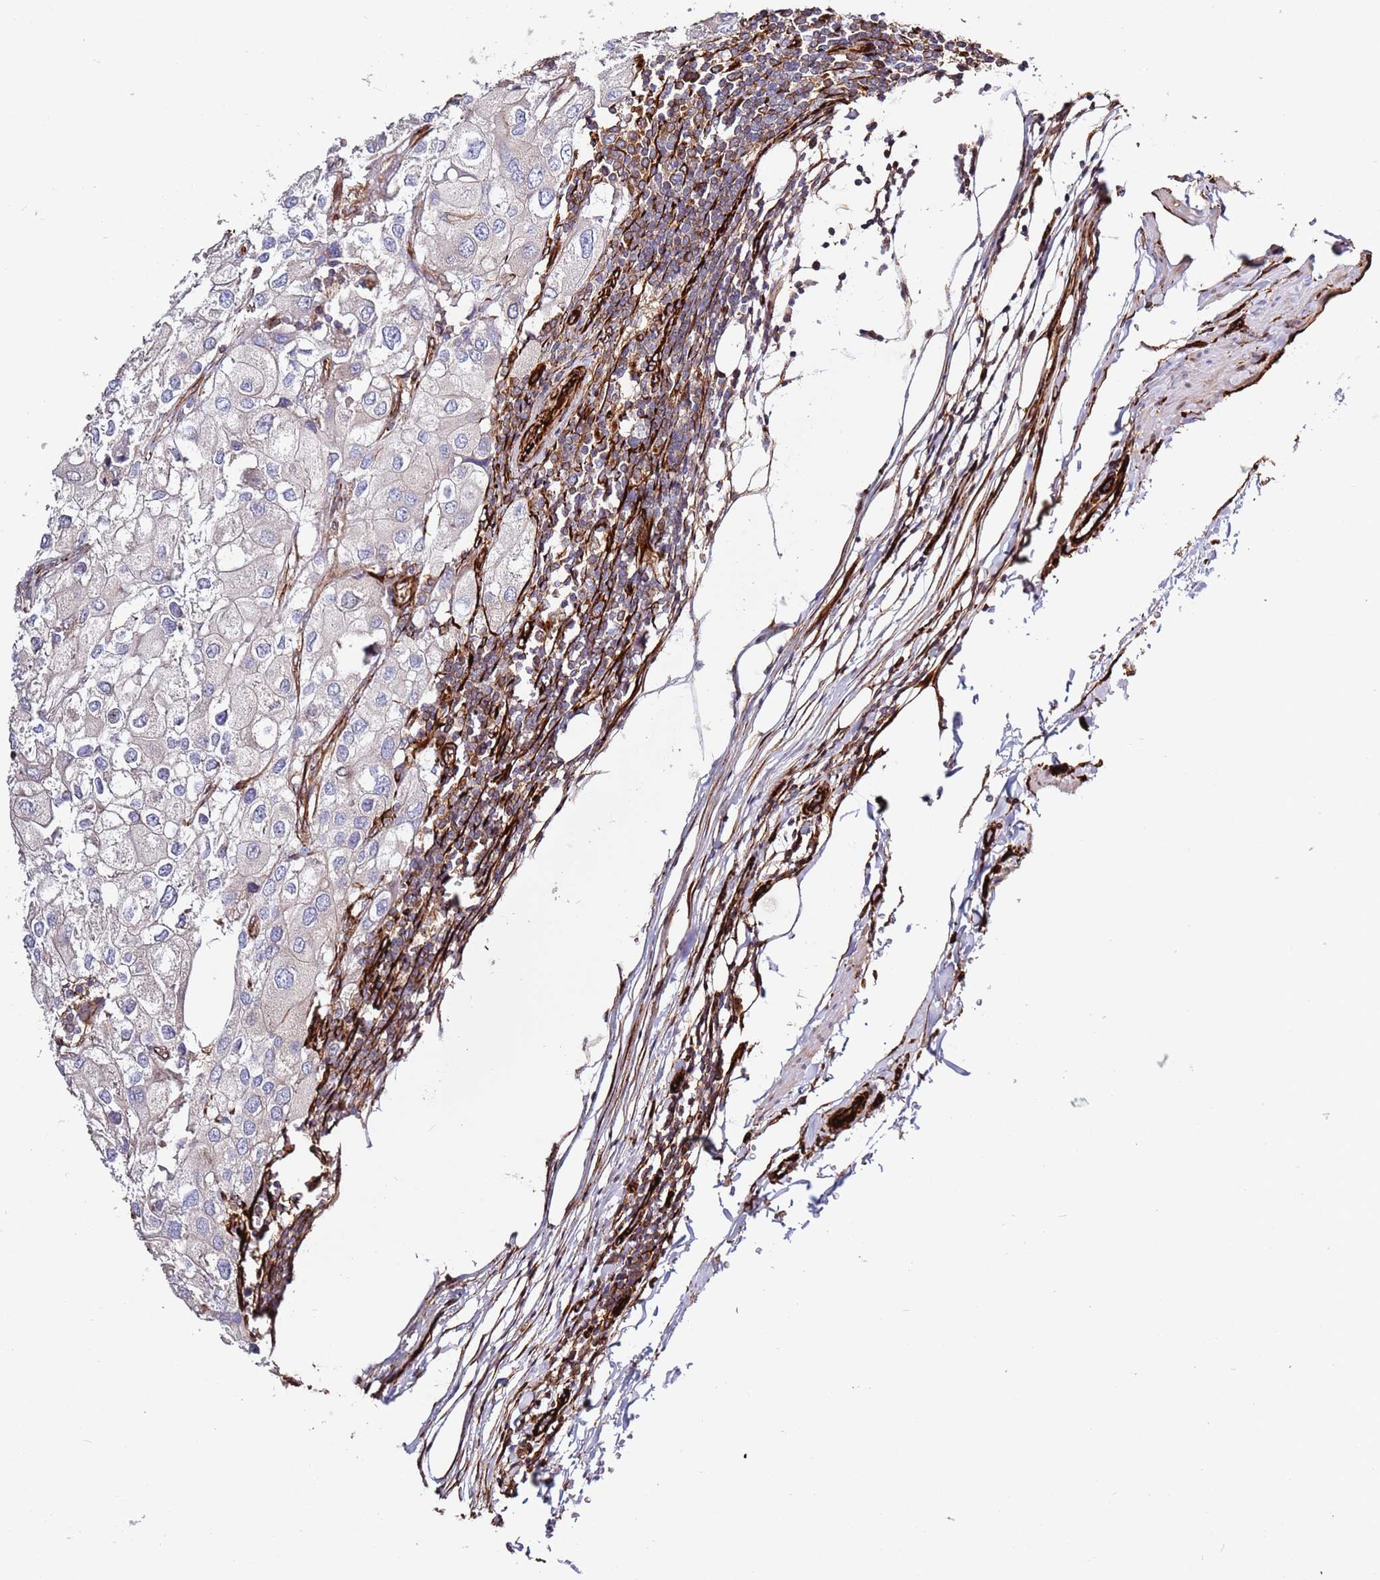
{"staining": {"intensity": "negative", "quantity": "none", "location": "none"}, "tissue": "urothelial cancer", "cell_type": "Tumor cells", "image_type": "cancer", "snomed": [{"axis": "morphology", "description": "Urothelial carcinoma, High grade"}, {"axis": "topography", "description": "Urinary bladder"}], "caption": "This is an immunohistochemistry (IHC) micrograph of human urothelial cancer. There is no staining in tumor cells.", "gene": "MRGPRE", "patient": {"sex": "male", "age": 64}}